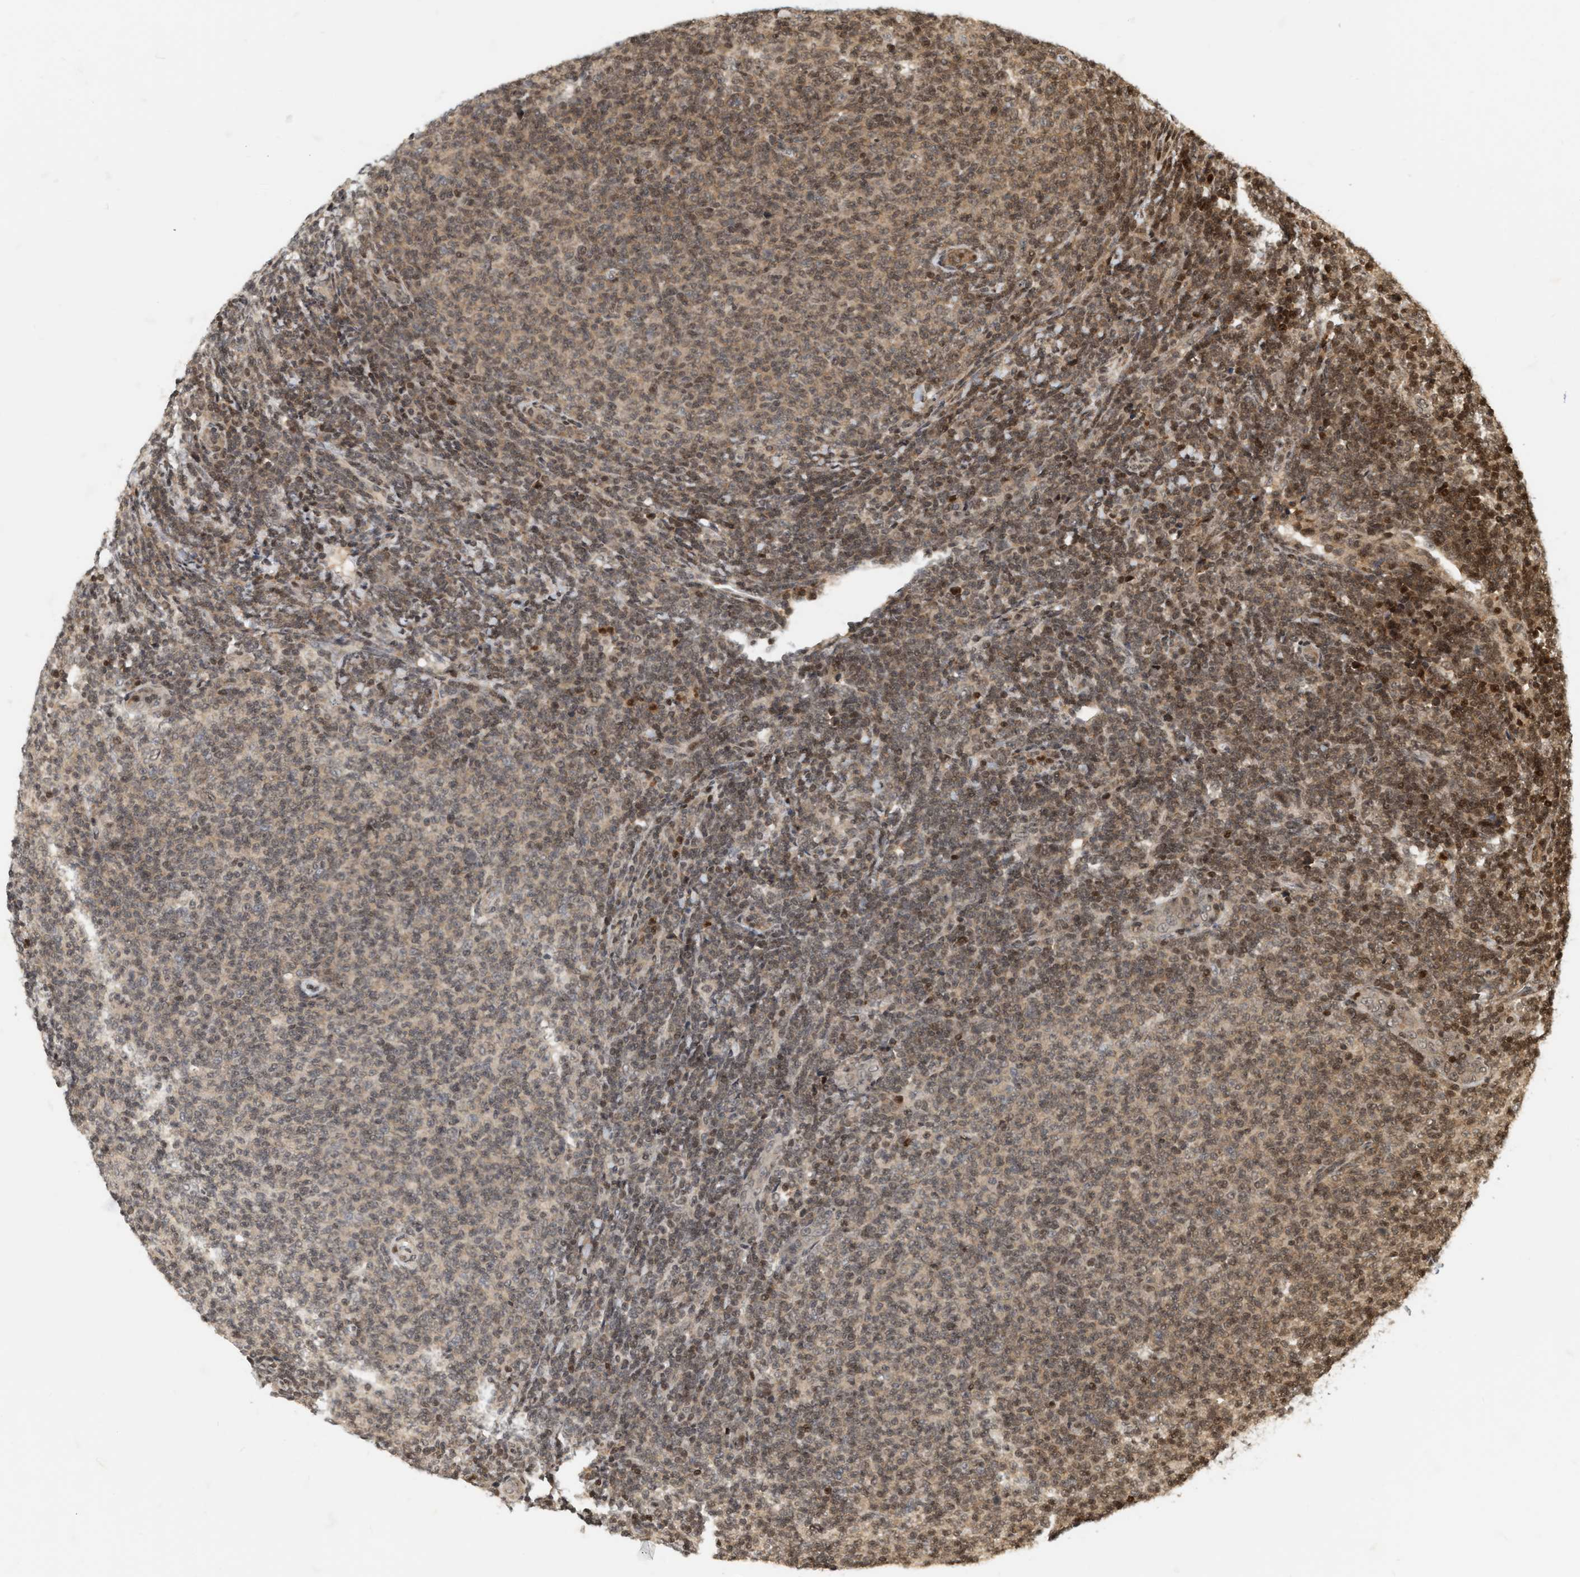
{"staining": {"intensity": "weak", "quantity": ">75%", "location": "nuclear"}, "tissue": "lymphoma", "cell_type": "Tumor cells", "image_type": "cancer", "snomed": [{"axis": "morphology", "description": "Malignant lymphoma, non-Hodgkin's type, Low grade"}, {"axis": "topography", "description": "Lymph node"}], "caption": "IHC image of lymphoma stained for a protein (brown), which displays low levels of weak nuclear staining in about >75% of tumor cells.", "gene": "NFE2L2", "patient": {"sex": "male", "age": 66}}